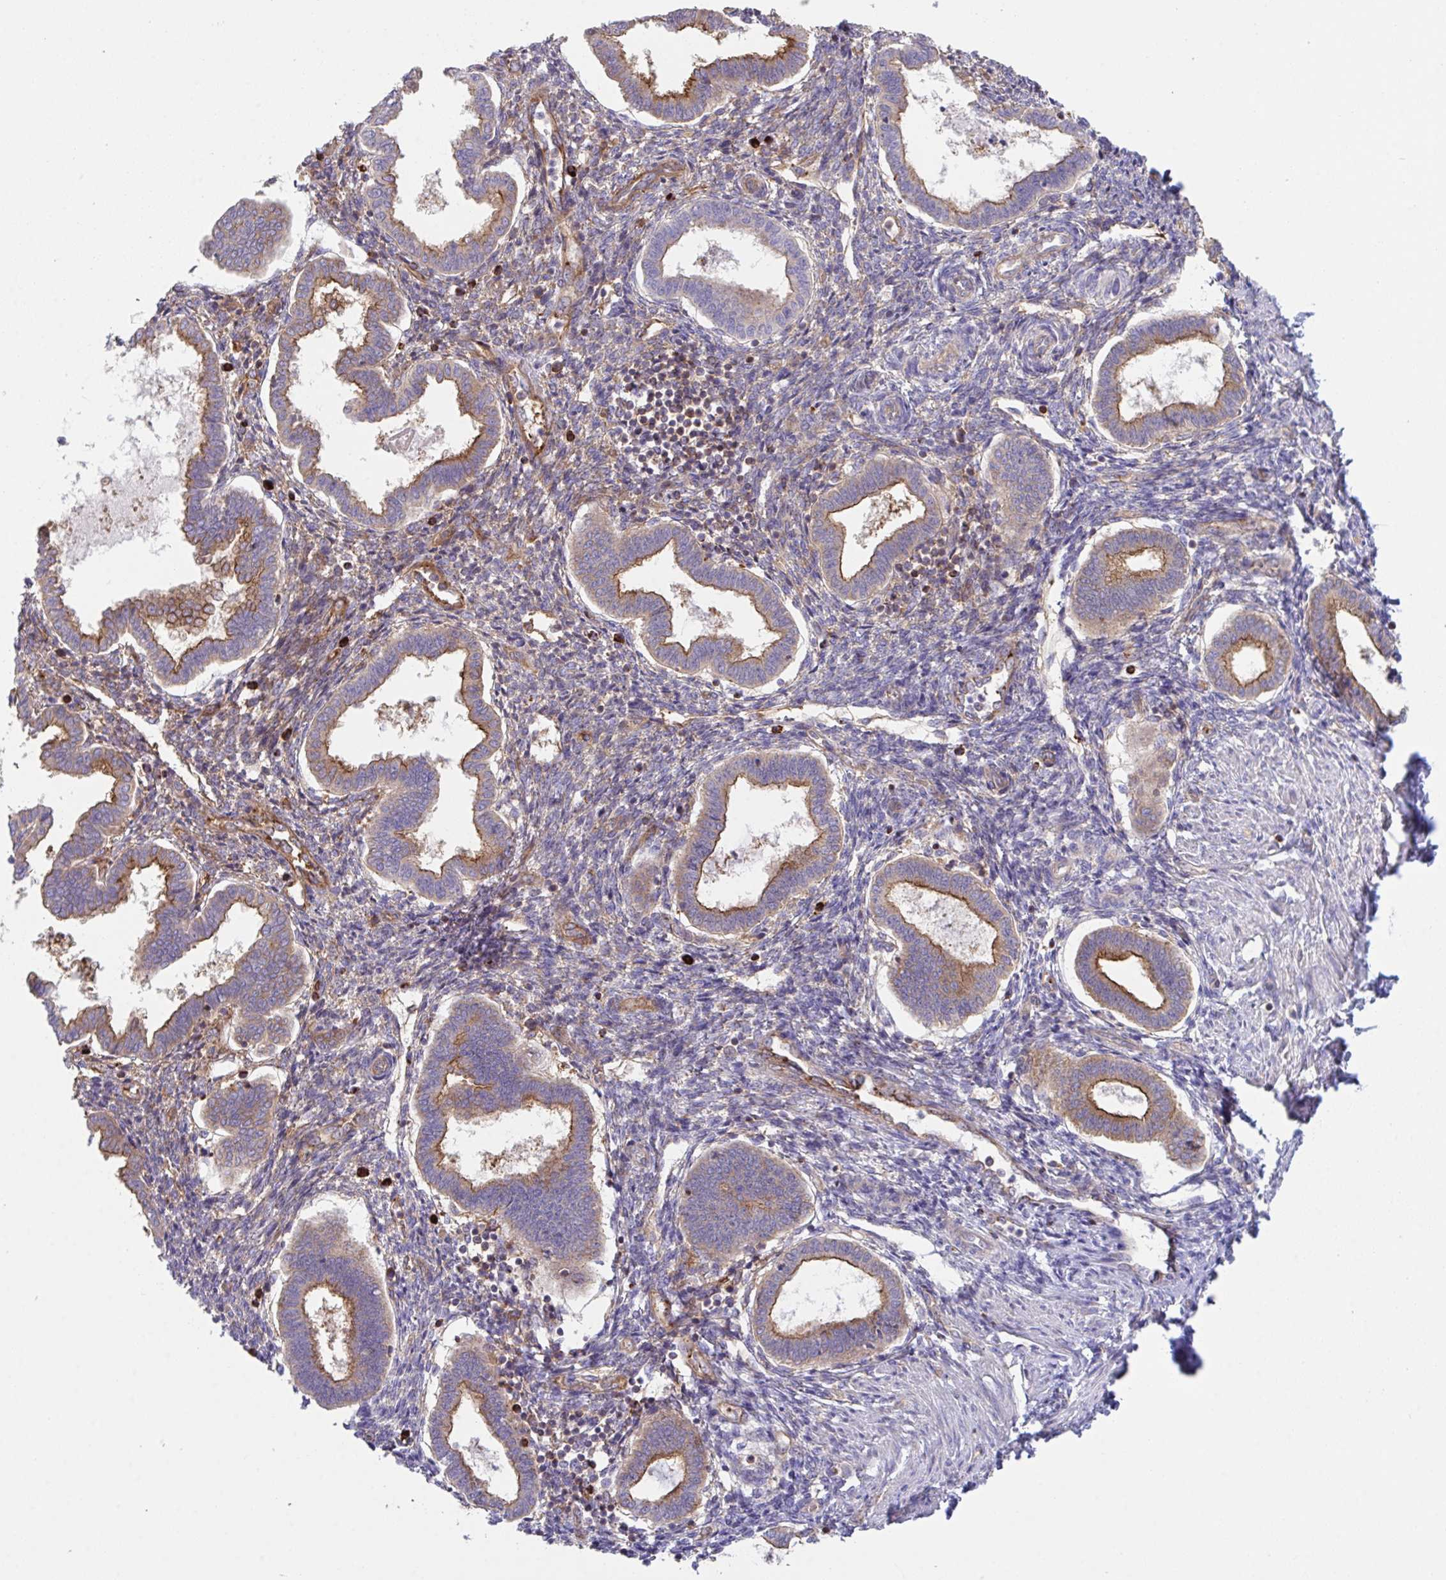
{"staining": {"intensity": "weak", "quantity": "<25%", "location": "cytoplasmic/membranous"}, "tissue": "endometrium", "cell_type": "Cells in endometrial stroma", "image_type": "normal", "snomed": [{"axis": "morphology", "description": "Normal tissue, NOS"}, {"axis": "topography", "description": "Endometrium"}], "caption": "A micrograph of human endometrium is negative for staining in cells in endometrial stroma. (DAB (3,3'-diaminobenzidine) immunohistochemistry visualized using brightfield microscopy, high magnification).", "gene": "YARS2", "patient": {"sex": "female", "age": 24}}